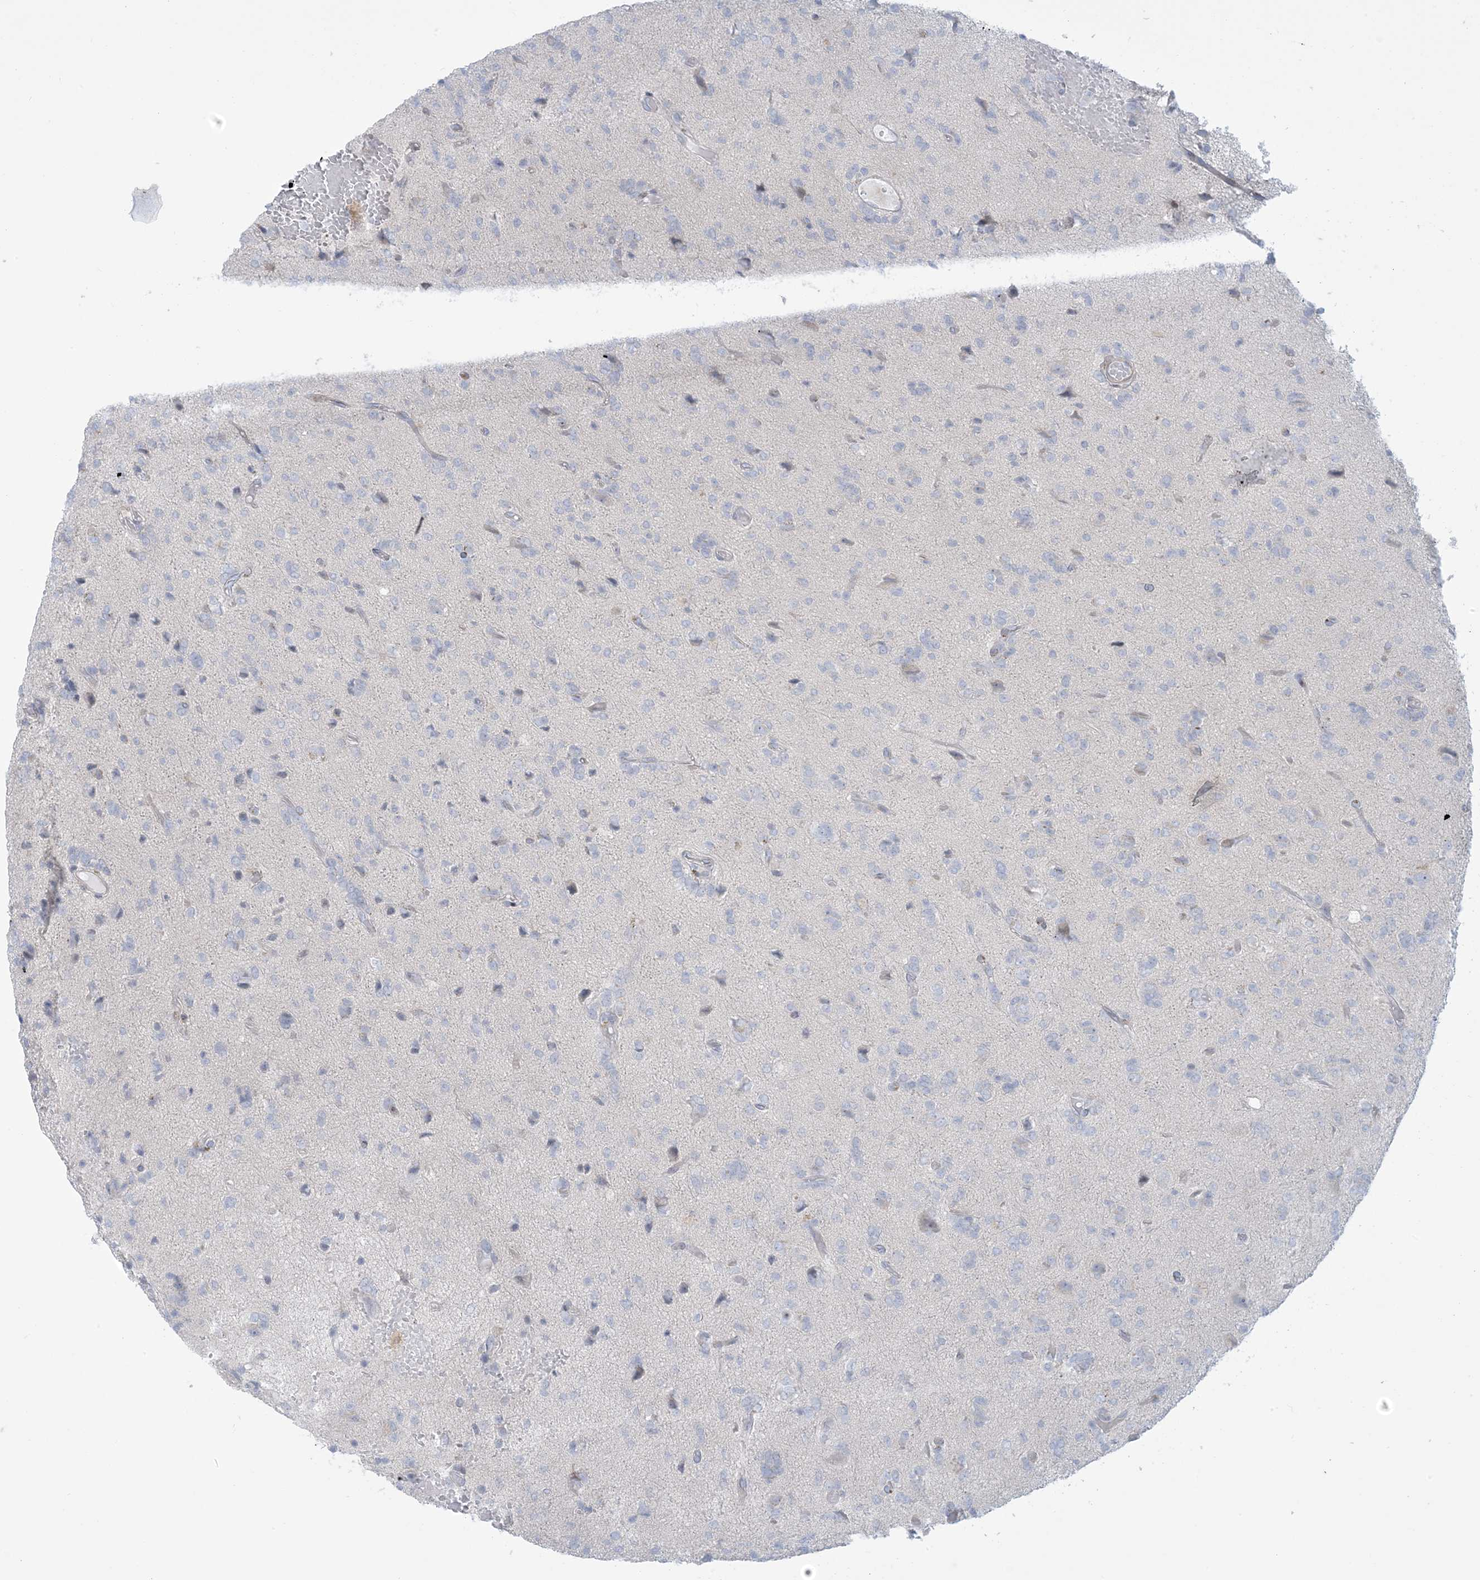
{"staining": {"intensity": "negative", "quantity": "none", "location": "none"}, "tissue": "glioma", "cell_type": "Tumor cells", "image_type": "cancer", "snomed": [{"axis": "morphology", "description": "Glioma, malignant, High grade"}, {"axis": "topography", "description": "Brain"}], "caption": "A high-resolution micrograph shows immunohistochemistry staining of malignant glioma (high-grade), which demonstrates no significant positivity in tumor cells.", "gene": "AFTPH", "patient": {"sex": "female", "age": 59}}